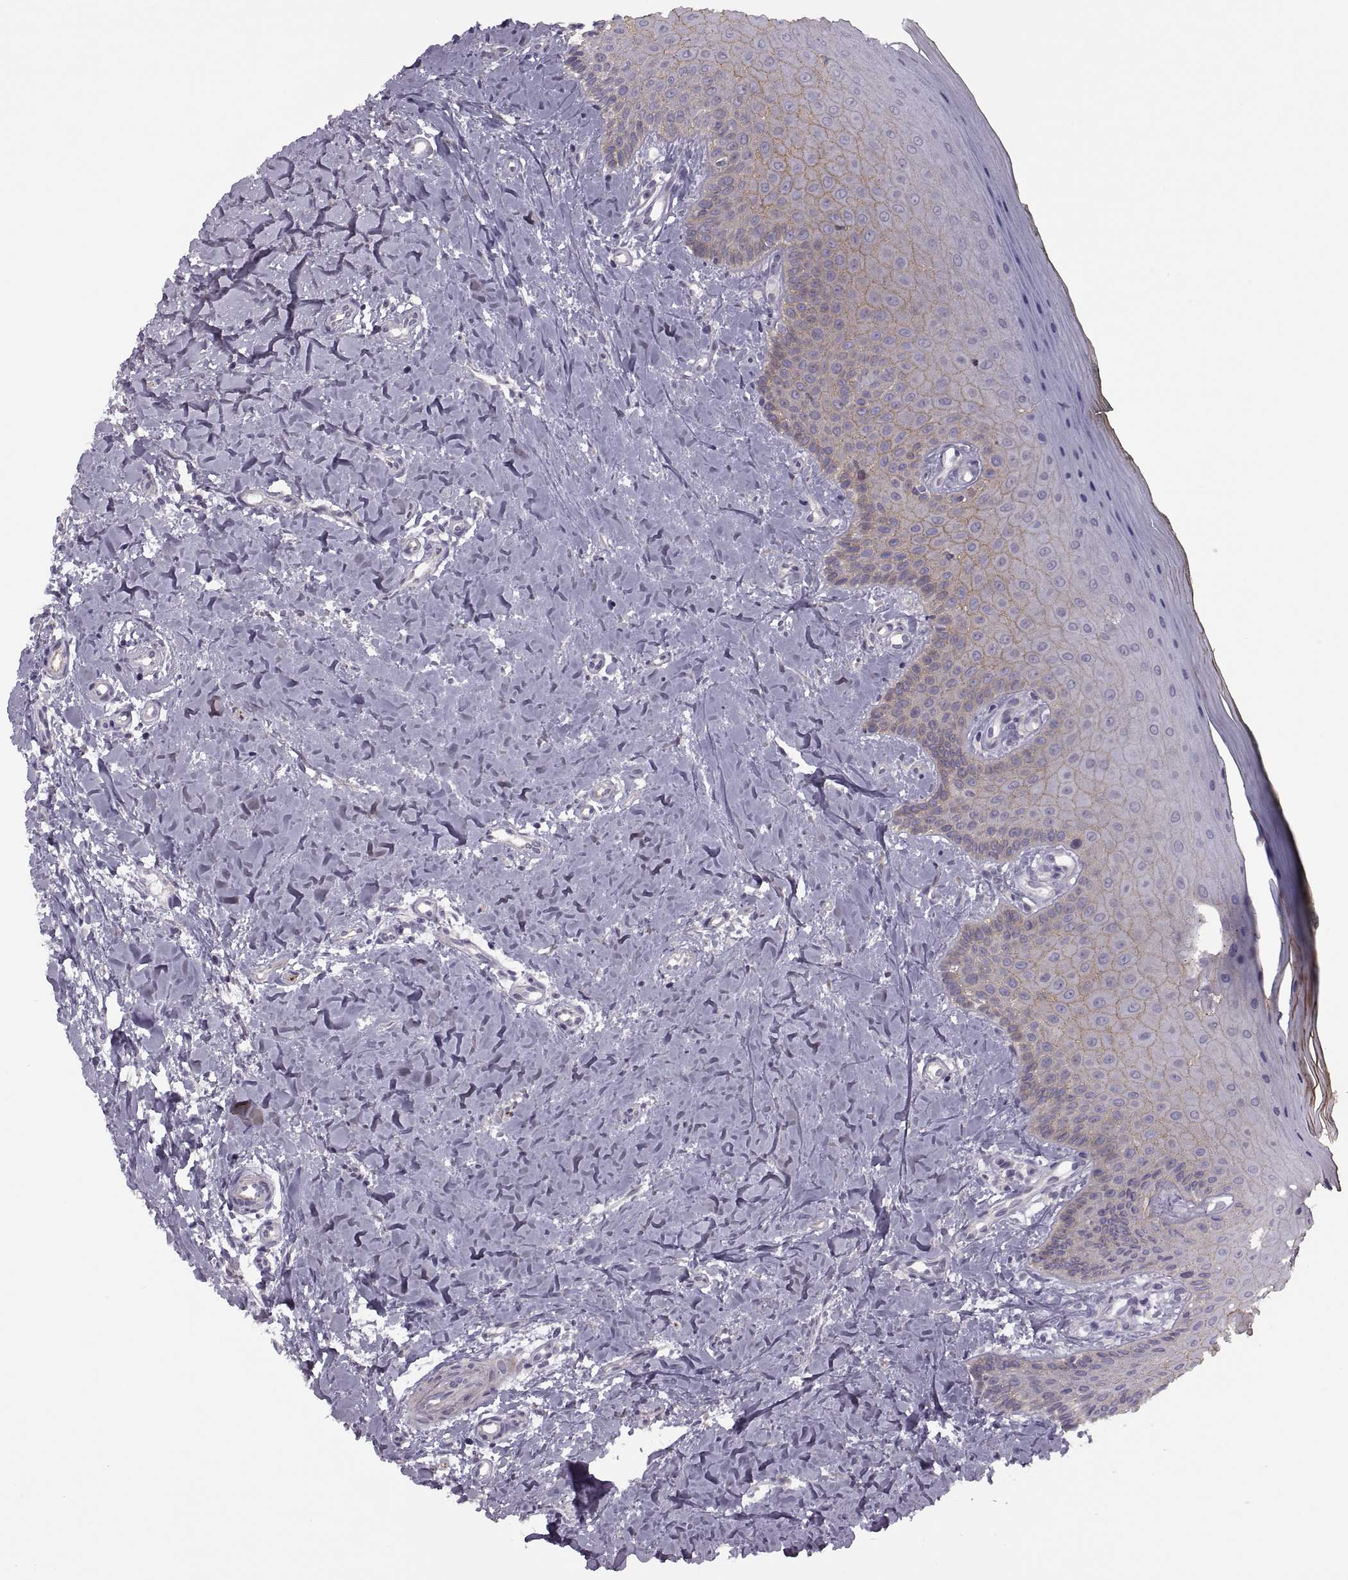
{"staining": {"intensity": "weak", "quantity": "25%-75%", "location": "cytoplasmic/membranous"}, "tissue": "oral mucosa", "cell_type": "Squamous epithelial cells", "image_type": "normal", "snomed": [{"axis": "morphology", "description": "Normal tissue, NOS"}, {"axis": "topography", "description": "Oral tissue"}], "caption": "This image exhibits immunohistochemistry staining of unremarkable oral mucosa, with low weak cytoplasmic/membranous staining in about 25%-75% of squamous epithelial cells.", "gene": "RIPK4", "patient": {"sex": "female", "age": 43}}